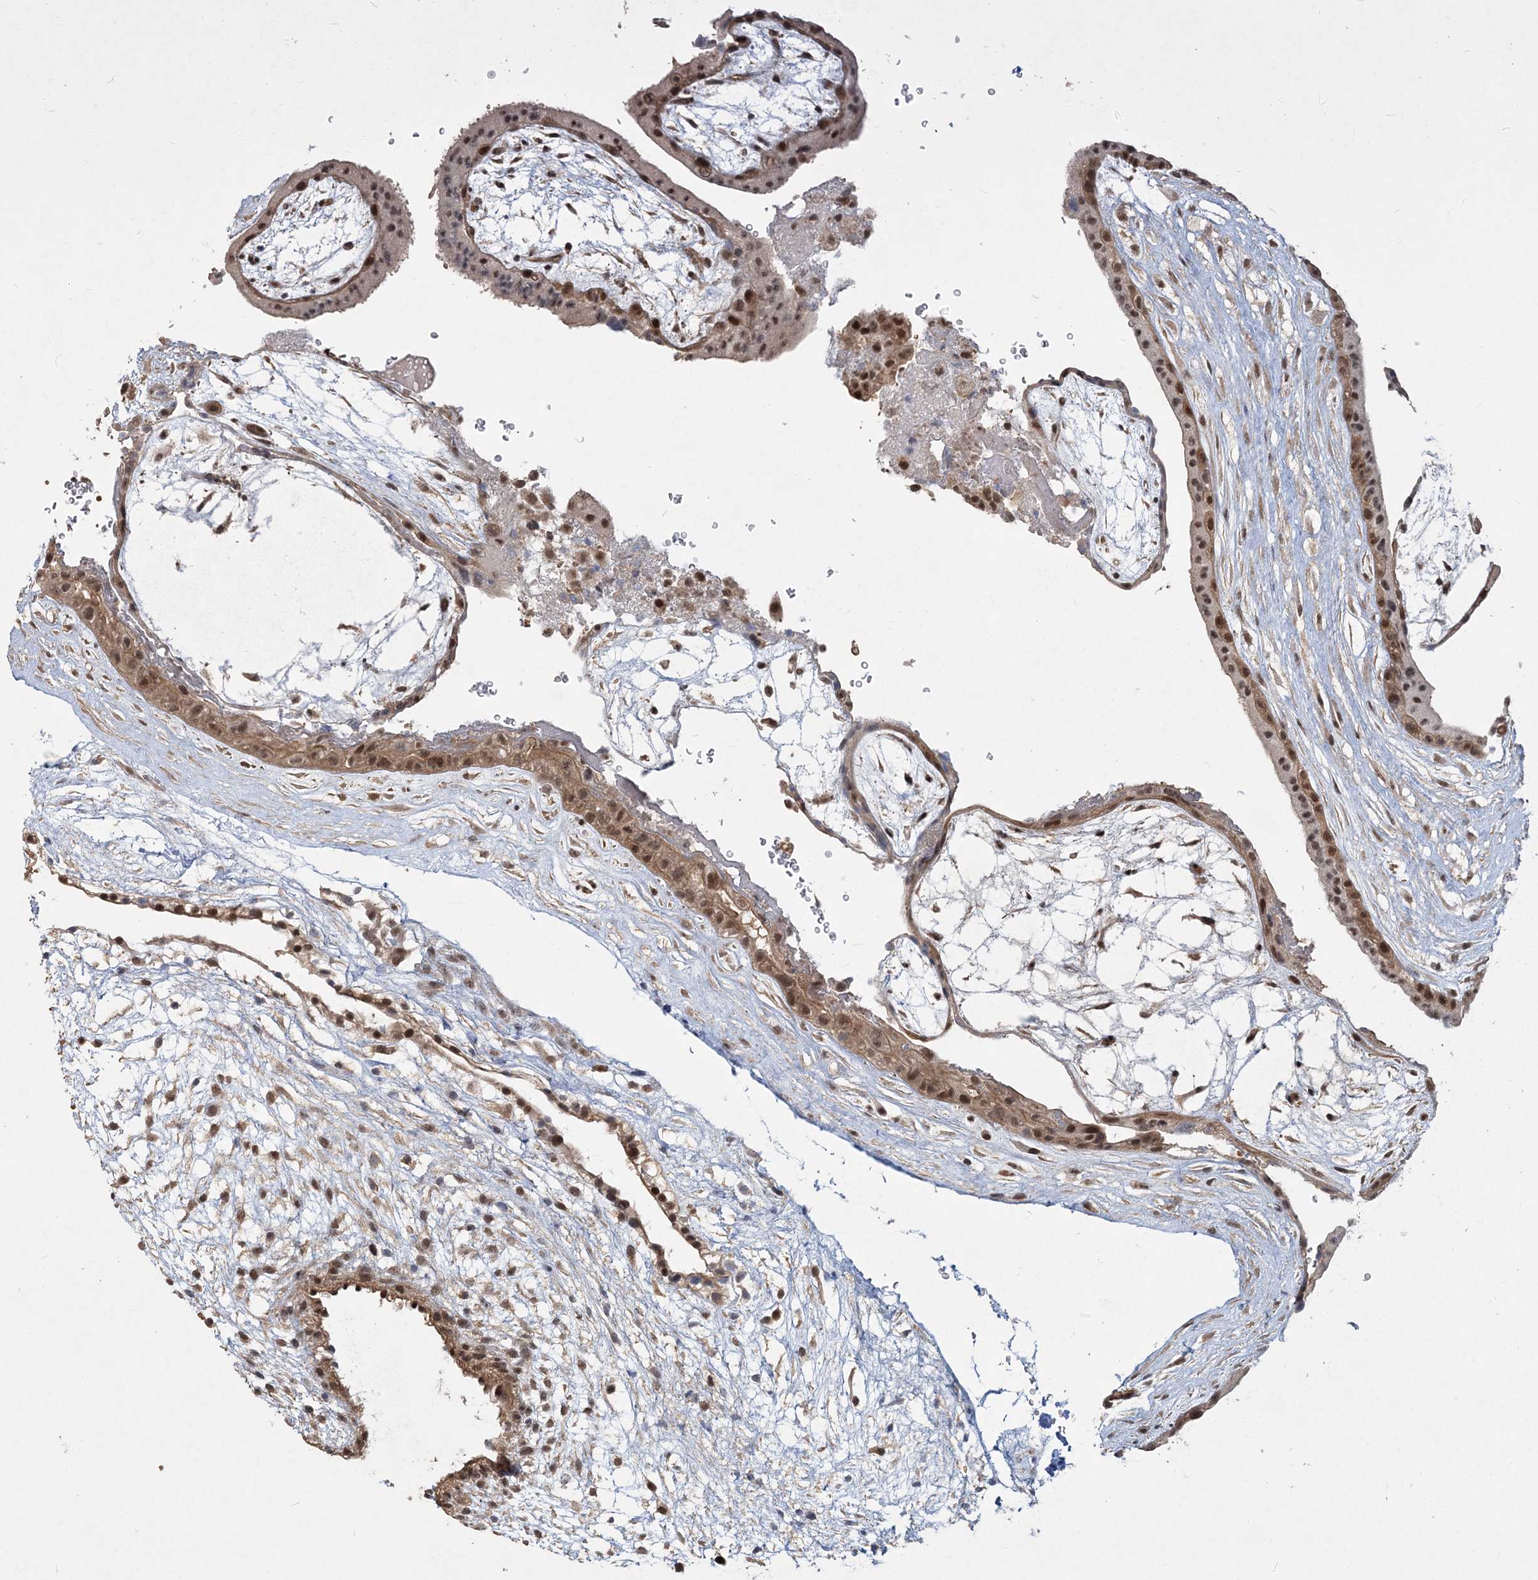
{"staining": {"intensity": "moderate", "quantity": ">75%", "location": "nuclear"}, "tissue": "placenta", "cell_type": "Decidual cells", "image_type": "normal", "snomed": [{"axis": "morphology", "description": "Normal tissue, NOS"}, {"axis": "topography", "description": "Placenta"}], "caption": "This is an image of immunohistochemistry staining of normal placenta, which shows moderate expression in the nuclear of decidual cells.", "gene": "COPS7B", "patient": {"sex": "female", "age": 19}}